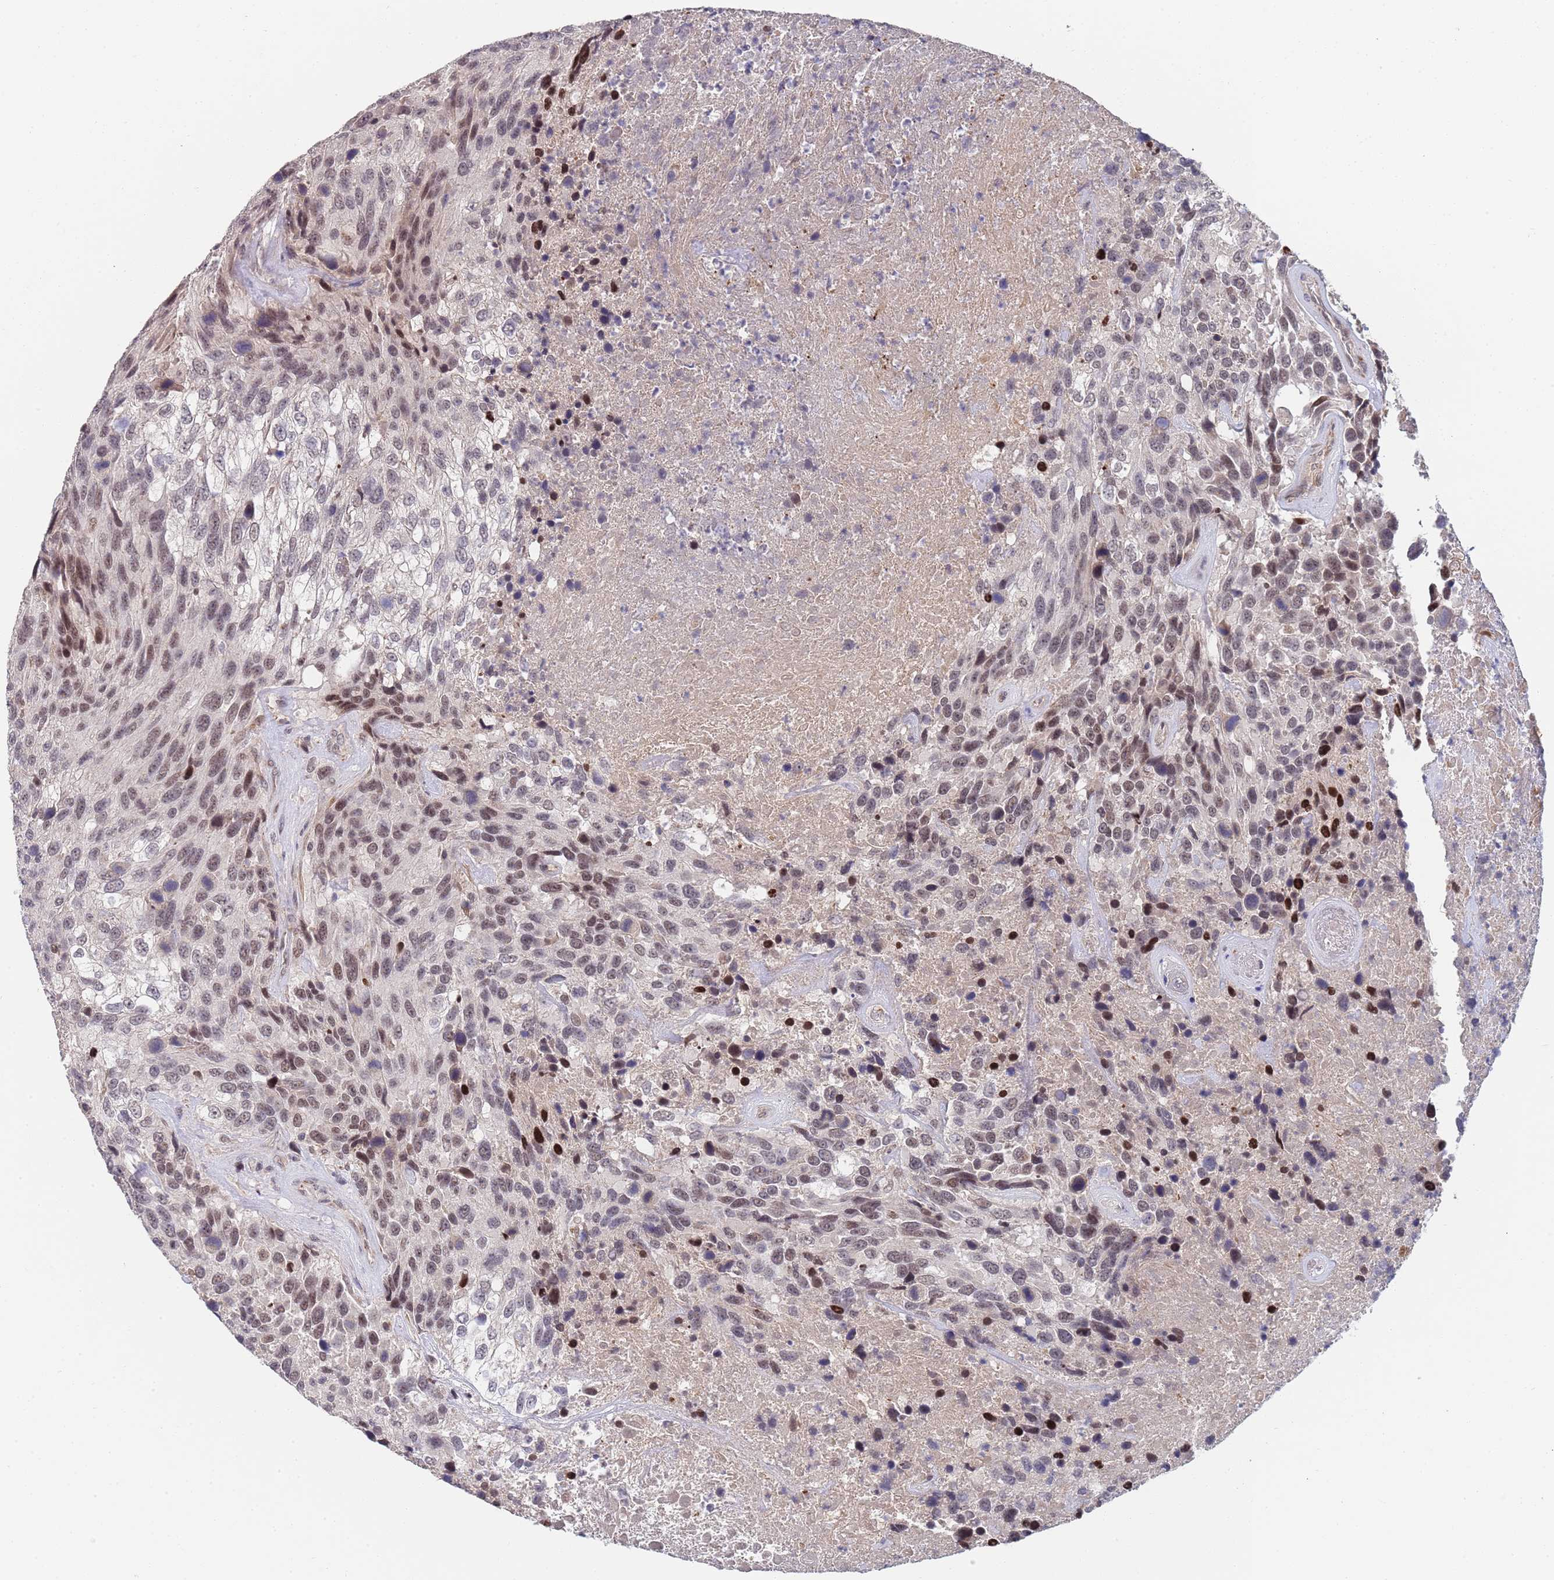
{"staining": {"intensity": "moderate", "quantity": "25%-75%", "location": "nuclear"}, "tissue": "urothelial cancer", "cell_type": "Tumor cells", "image_type": "cancer", "snomed": [{"axis": "morphology", "description": "Urothelial carcinoma, High grade"}, {"axis": "topography", "description": "Urinary bladder"}], "caption": "Approximately 25%-75% of tumor cells in high-grade urothelial carcinoma display moderate nuclear protein expression as visualized by brown immunohistochemical staining.", "gene": "B4GALT4", "patient": {"sex": "female", "age": 70}}